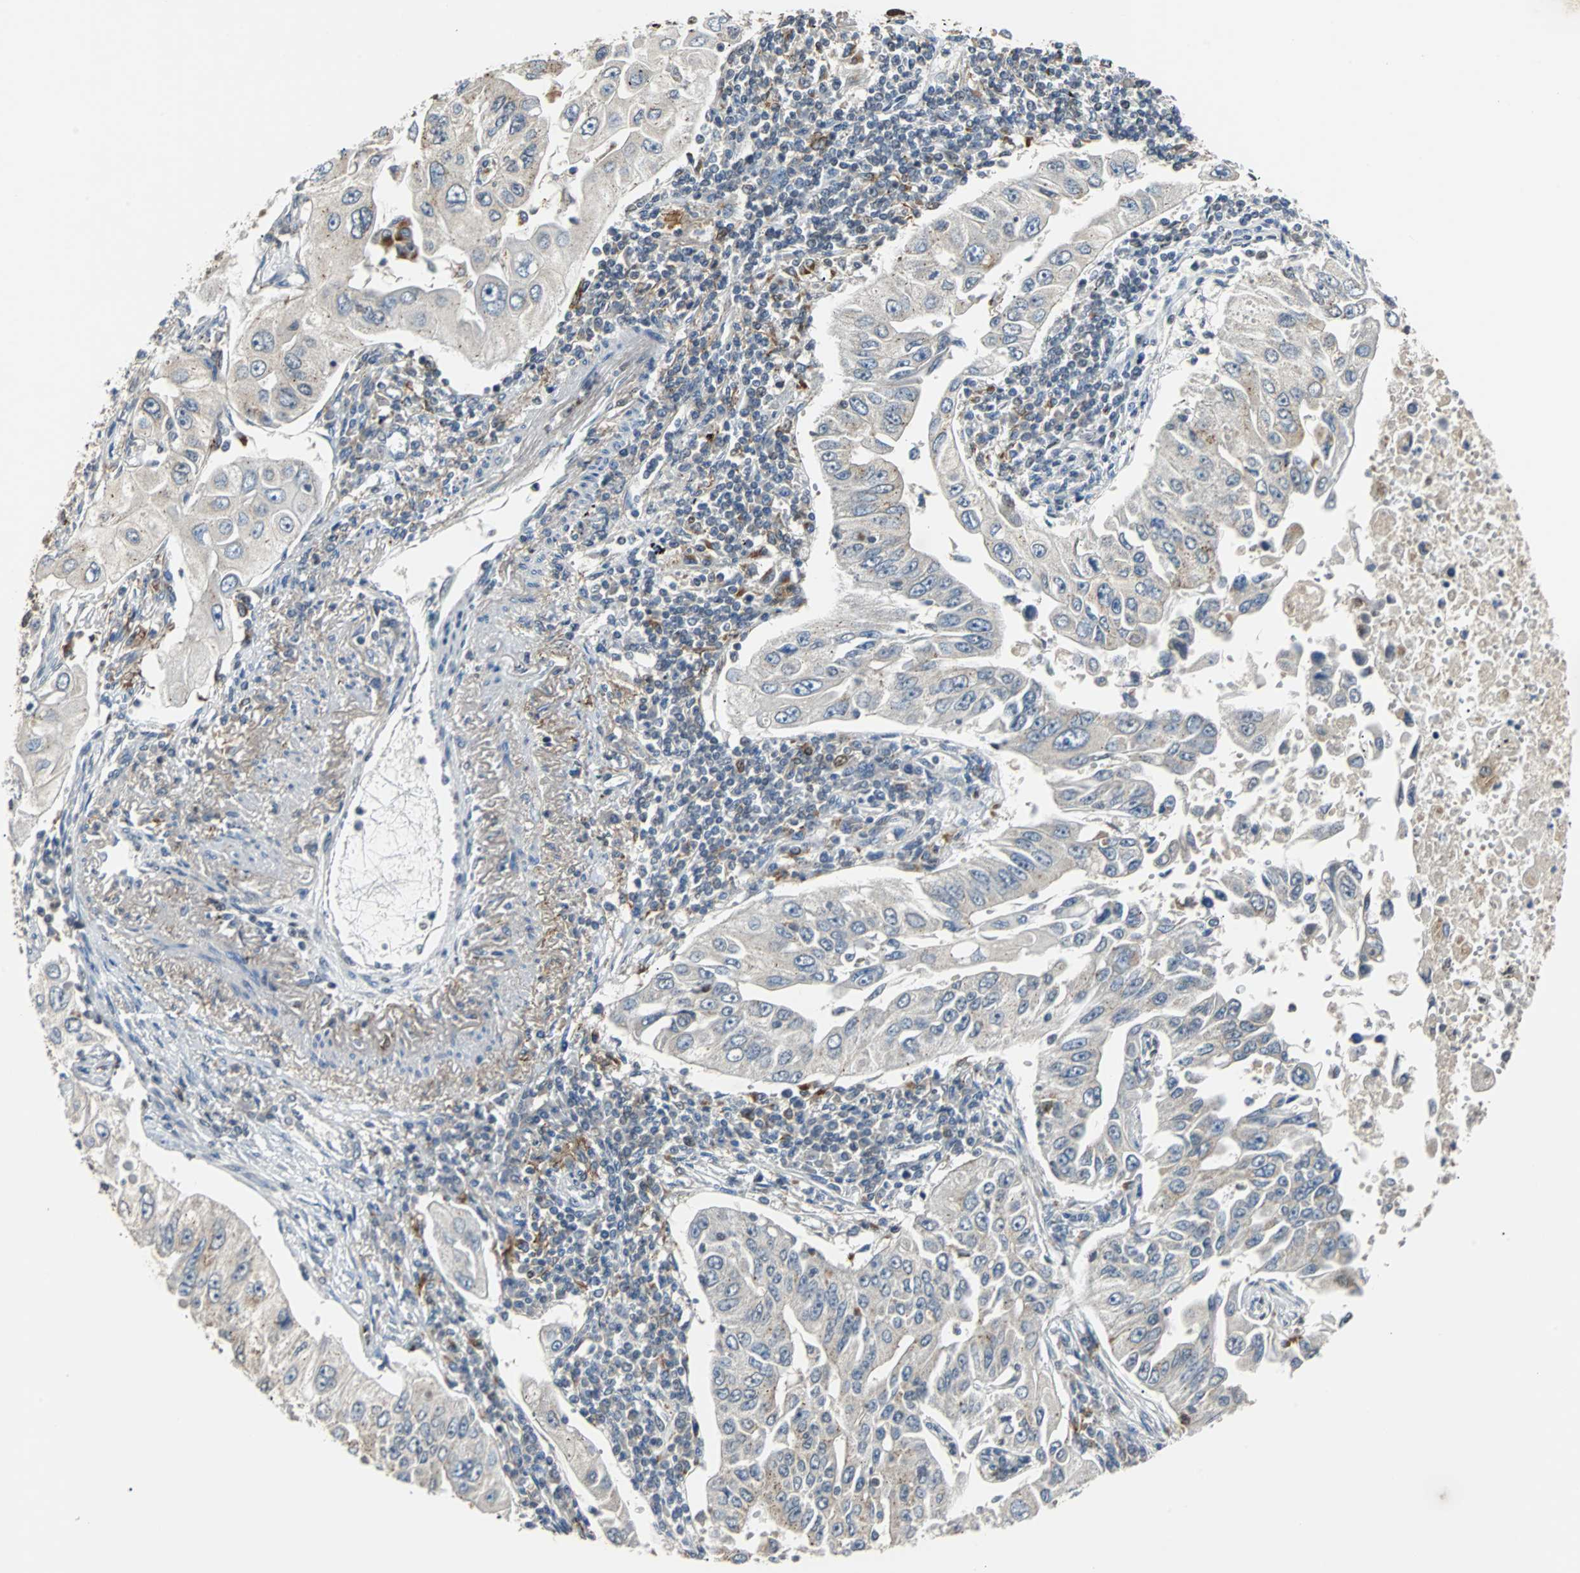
{"staining": {"intensity": "weak", "quantity": "<25%", "location": "cytoplasmic/membranous"}, "tissue": "lung cancer", "cell_type": "Tumor cells", "image_type": "cancer", "snomed": [{"axis": "morphology", "description": "Adenocarcinoma, NOS"}, {"axis": "topography", "description": "Lung"}], "caption": "This is an immunohistochemistry (IHC) micrograph of adenocarcinoma (lung). There is no staining in tumor cells.", "gene": "HLX", "patient": {"sex": "male", "age": 84}}